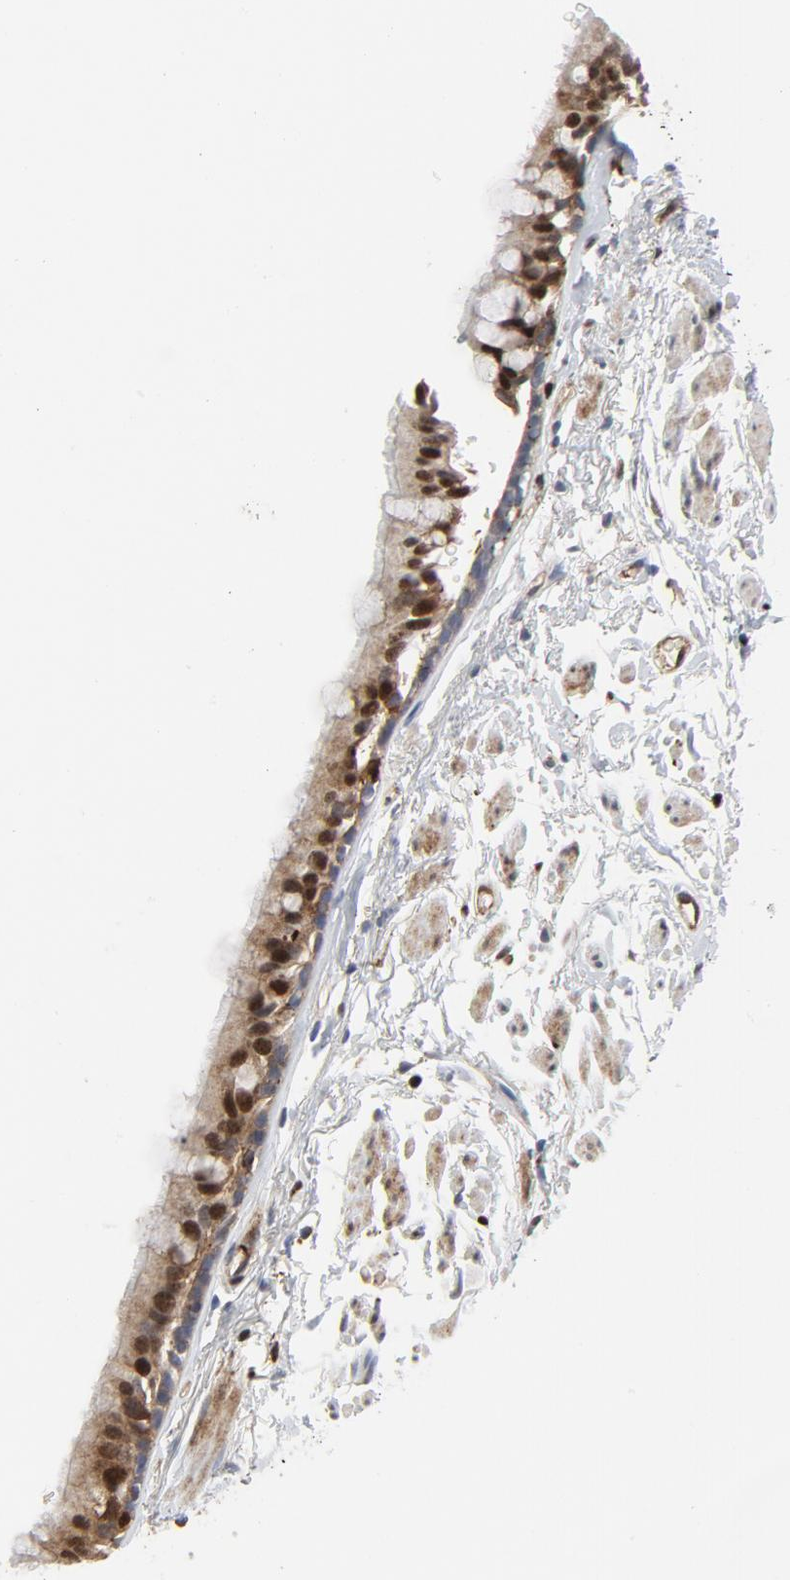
{"staining": {"intensity": "strong", "quantity": ">75%", "location": "cytoplasmic/membranous,nuclear"}, "tissue": "bronchus", "cell_type": "Respiratory epithelial cells", "image_type": "normal", "snomed": [{"axis": "morphology", "description": "Normal tissue, NOS"}, {"axis": "topography", "description": "Bronchus"}], "caption": "Strong cytoplasmic/membranous,nuclear expression is identified in about >75% of respiratory epithelial cells in benign bronchus. (DAB IHC with brightfield microscopy, high magnification).", "gene": "YES1", "patient": {"sex": "female", "age": 73}}